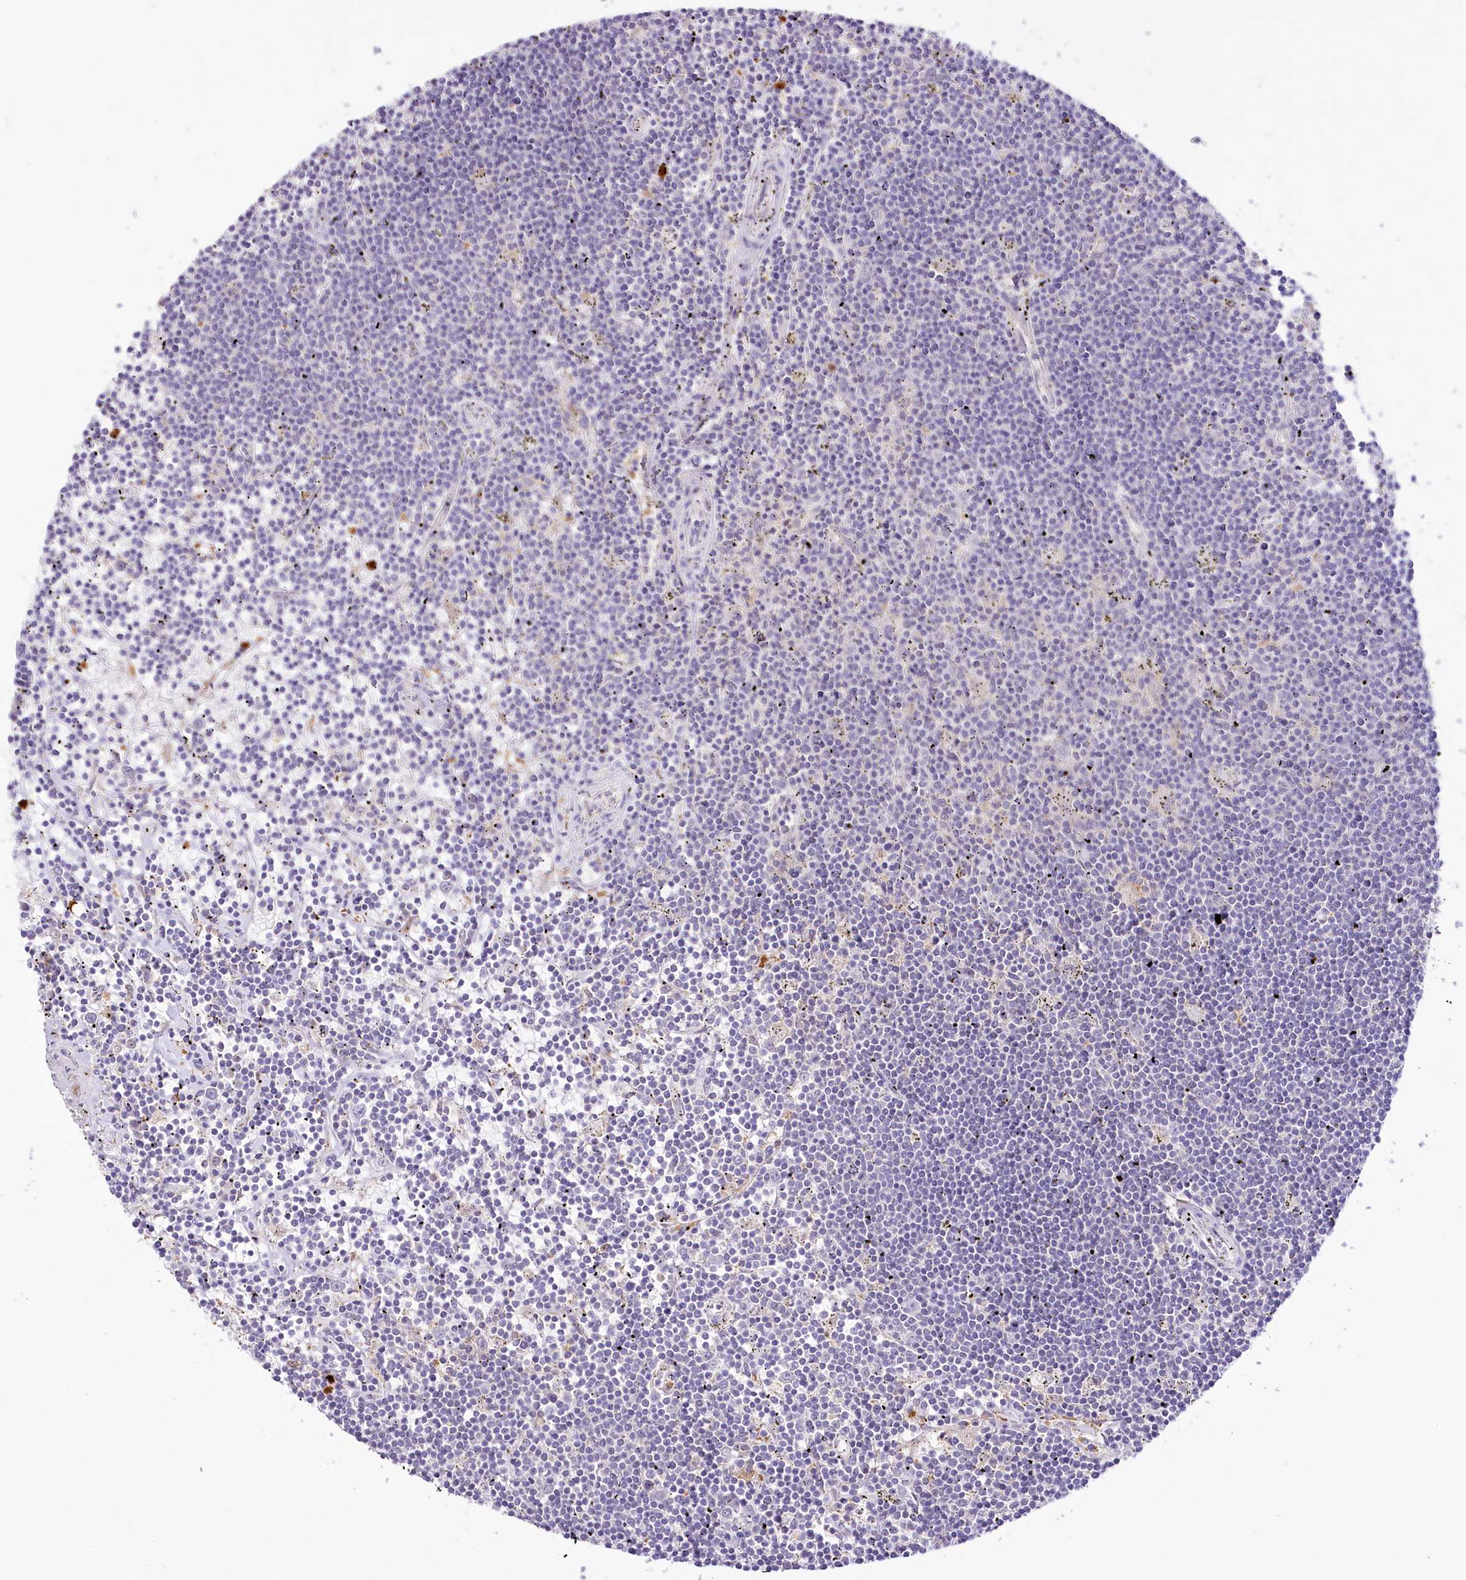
{"staining": {"intensity": "negative", "quantity": "none", "location": "none"}, "tissue": "lymphoma", "cell_type": "Tumor cells", "image_type": "cancer", "snomed": [{"axis": "morphology", "description": "Malignant lymphoma, non-Hodgkin's type, Low grade"}, {"axis": "topography", "description": "Spleen"}], "caption": "Malignant lymphoma, non-Hodgkin's type (low-grade) was stained to show a protein in brown. There is no significant positivity in tumor cells.", "gene": "DPYD", "patient": {"sex": "male", "age": 76}}